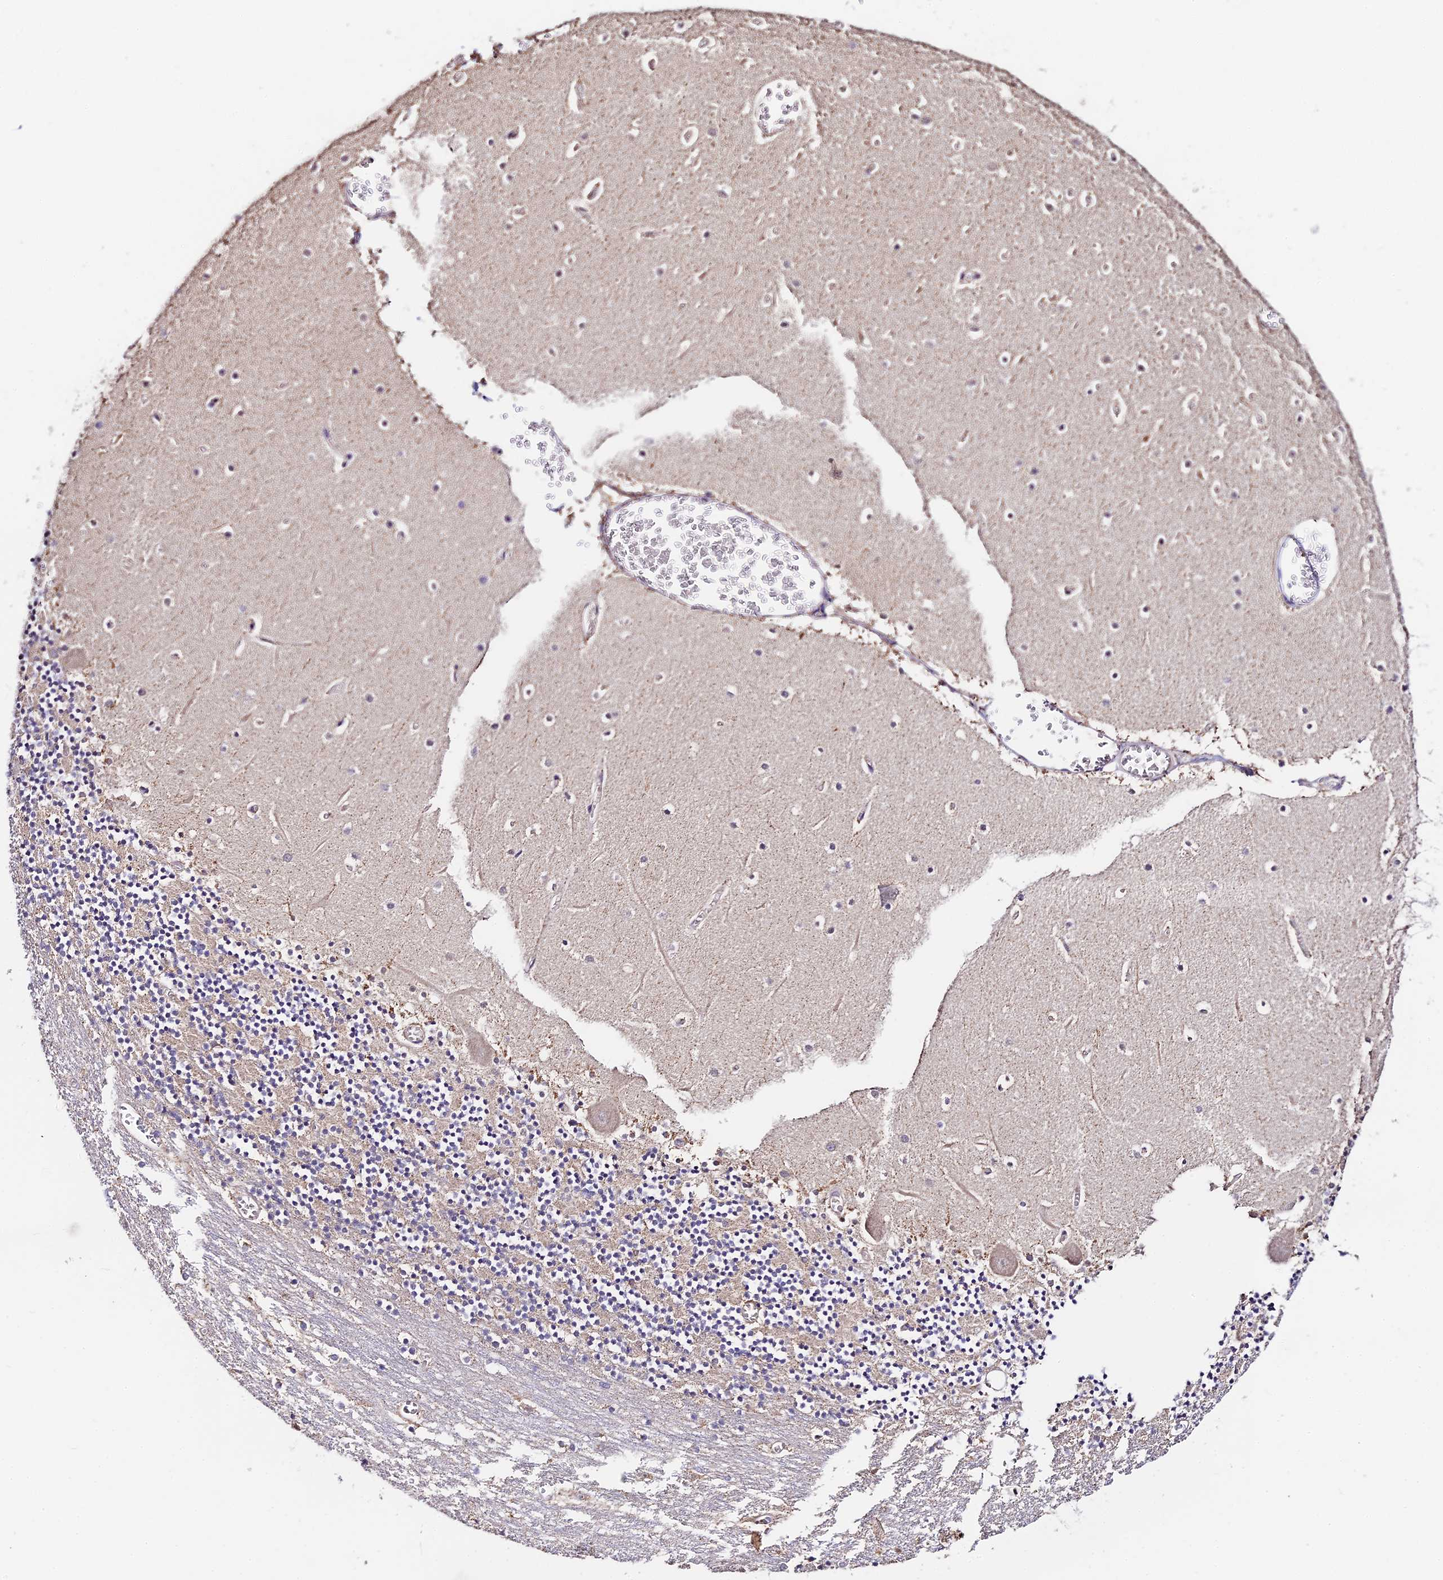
{"staining": {"intensity": "weak", "quantity": "25%-75%", "location": "cytoplasmic/membranous"}, "tissue": "cerebellum", "cell_type": "Cells in granular layer", "image_type": "normal", "snomed": [{"axis": "morphology", "description": "Normal tissue, NOS"}, {"axis": "topography", "description": "Cerebellum"}], "caption": "Weak cytoplasmic/membranous protein expression is appreciated in approximately 25%-75% of cells in granular layer in cerebellum.", "gene": "C3orf20", "patient": {"sex": "female", "age": 28}}